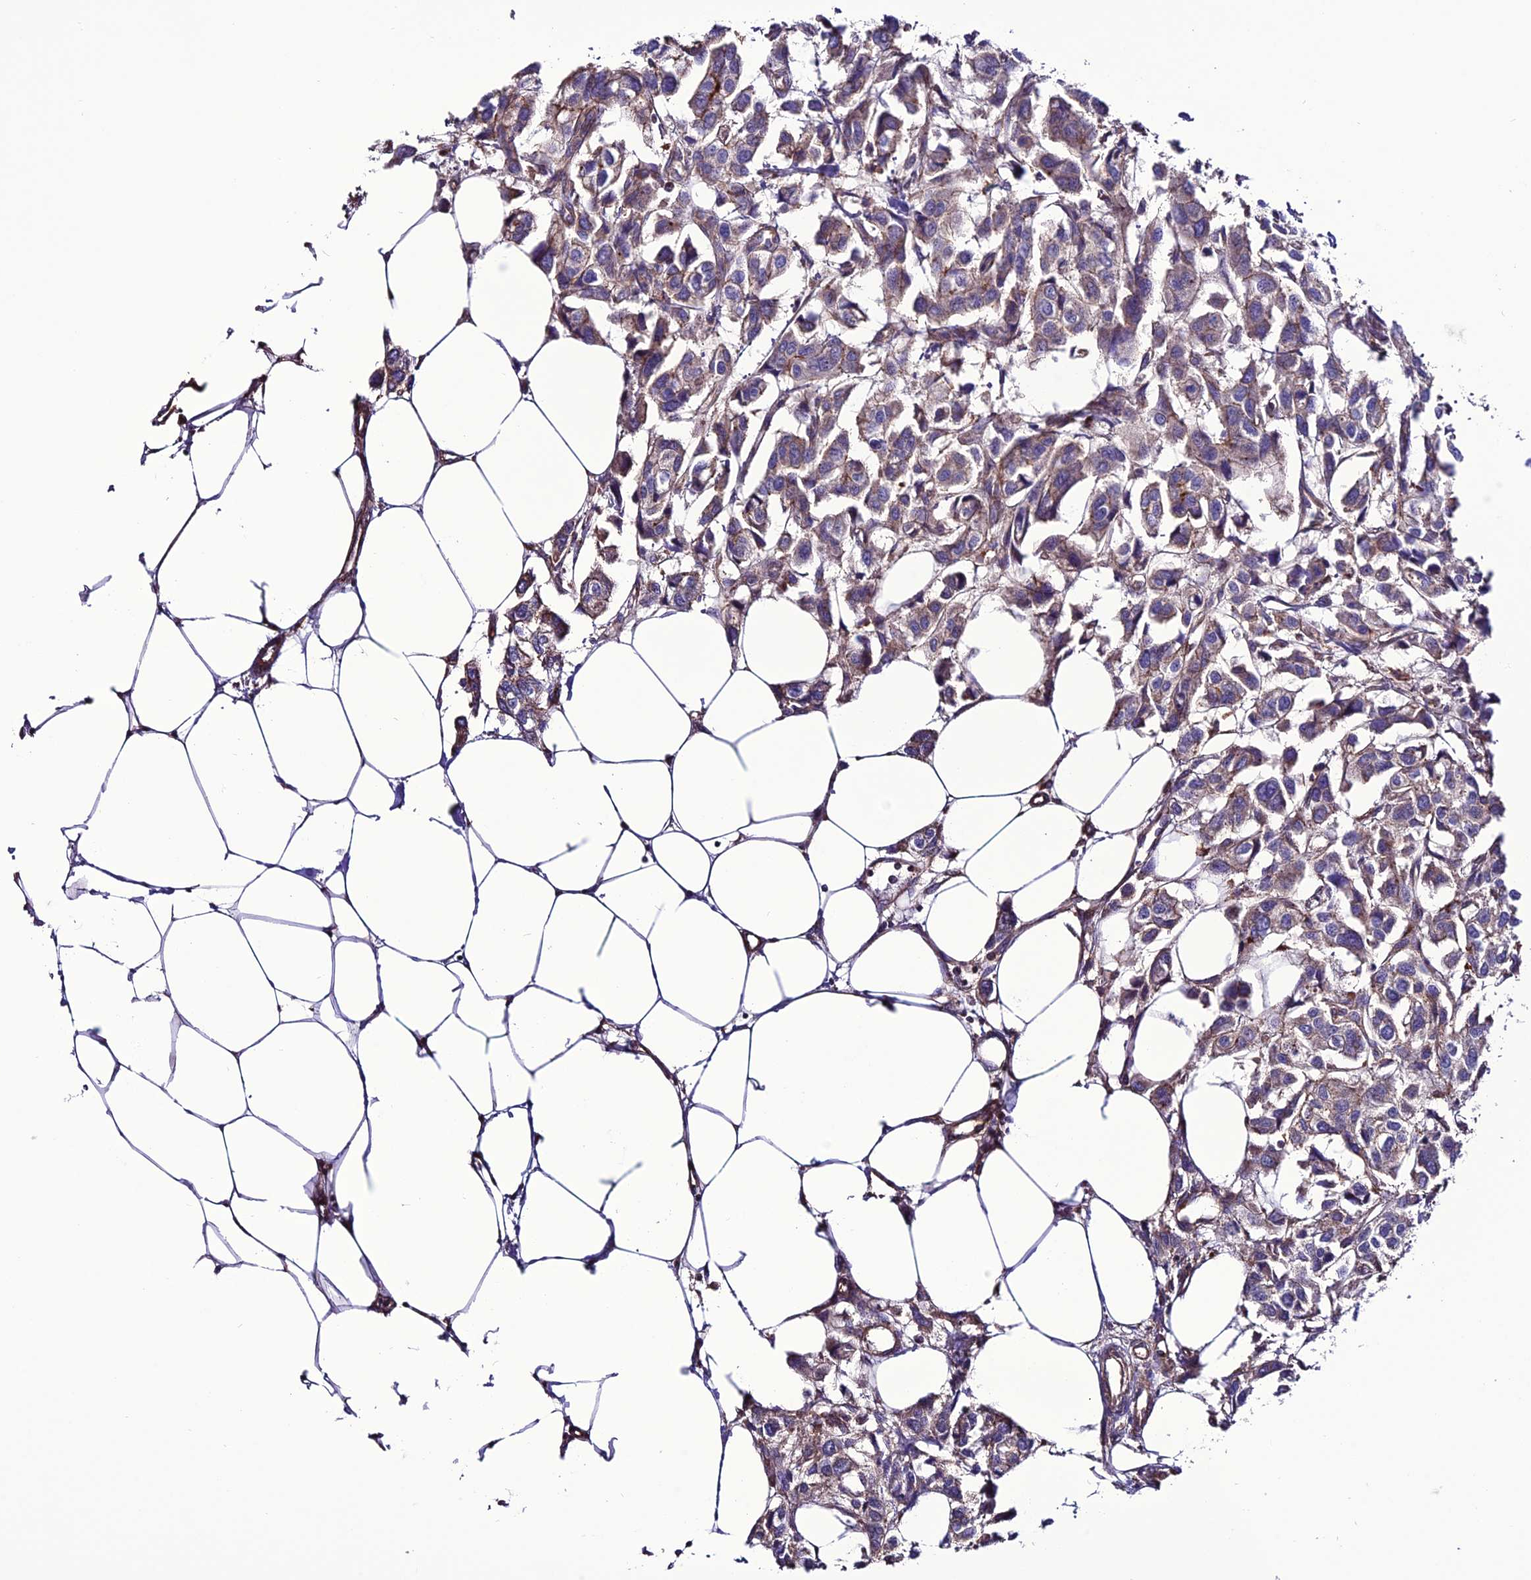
{"staining": {"intensity": "weak", "quantity": "25%-75%", "location": "cytoplasmic/membranous"}, "tissue": "urothelial cancer", "cell_type": "Tumor cells", "image_type": "cancer", "snomed": [{"axis": "morphology", "description": "Urothelial carcinoma, High grade"}, {"axis": "topography", "description": "Urinary bladder"}], "caption": "Urothelial cancer stained with a protein marker exhibits weak staining in tumor cells.", "gene": "PPIL3", "patient": {"sex": "male", "age": 67}}